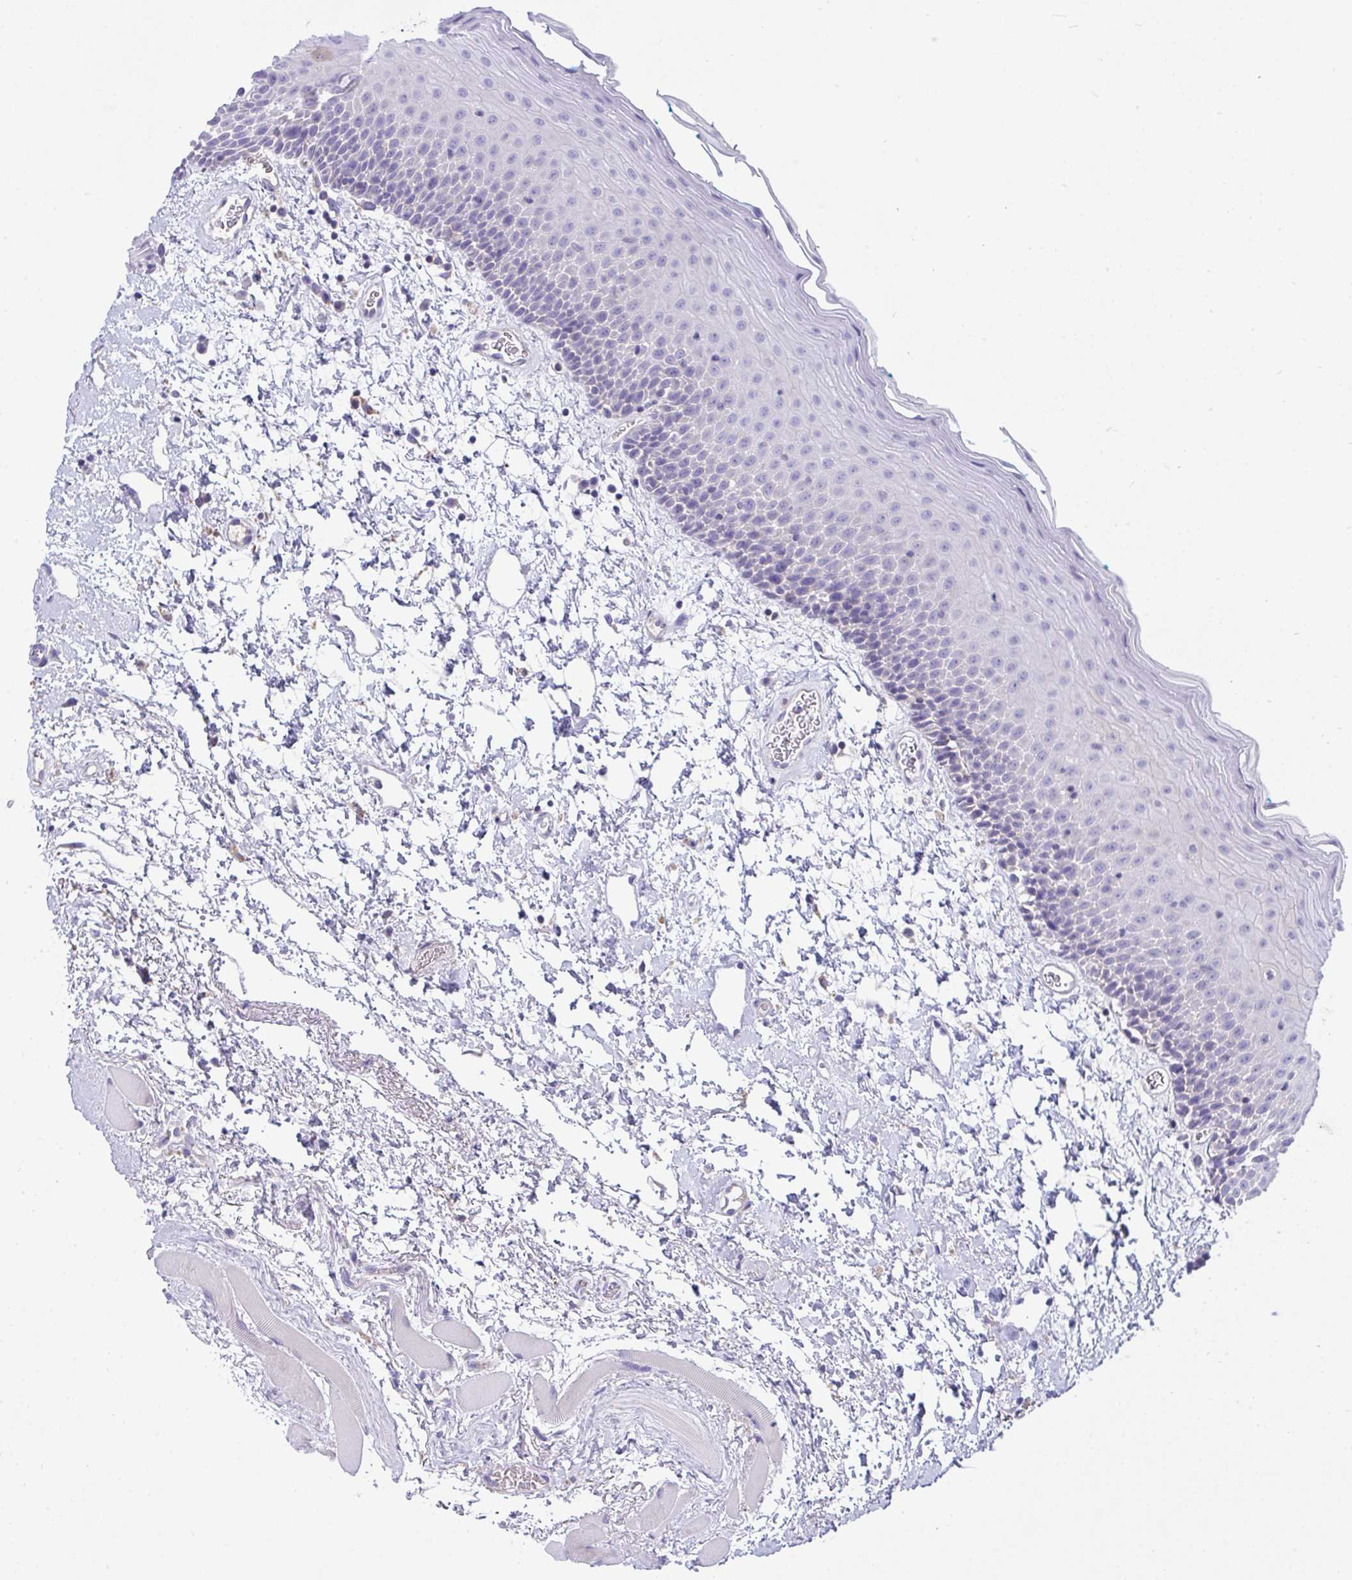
{"staining": {"intensity": "negative", "quantity": "none", "location": "none"}, "tissue": "oral mucosa", "cell_type": "Squamous epithelial cells", "image_type": "normal", "snomed": [{"axis": "morphology", "description": "Normal tissue, NOS"}, {"axis": "topography", "description": "Oral tissue"}], "caption": "The photomicrograph shows no significant staining in squamous epithelial cells of oral mucosa. (DAB IHC, high magnification).", "gene": "PLA2G12B", "patient": {"sex": "female", "age": 82}}